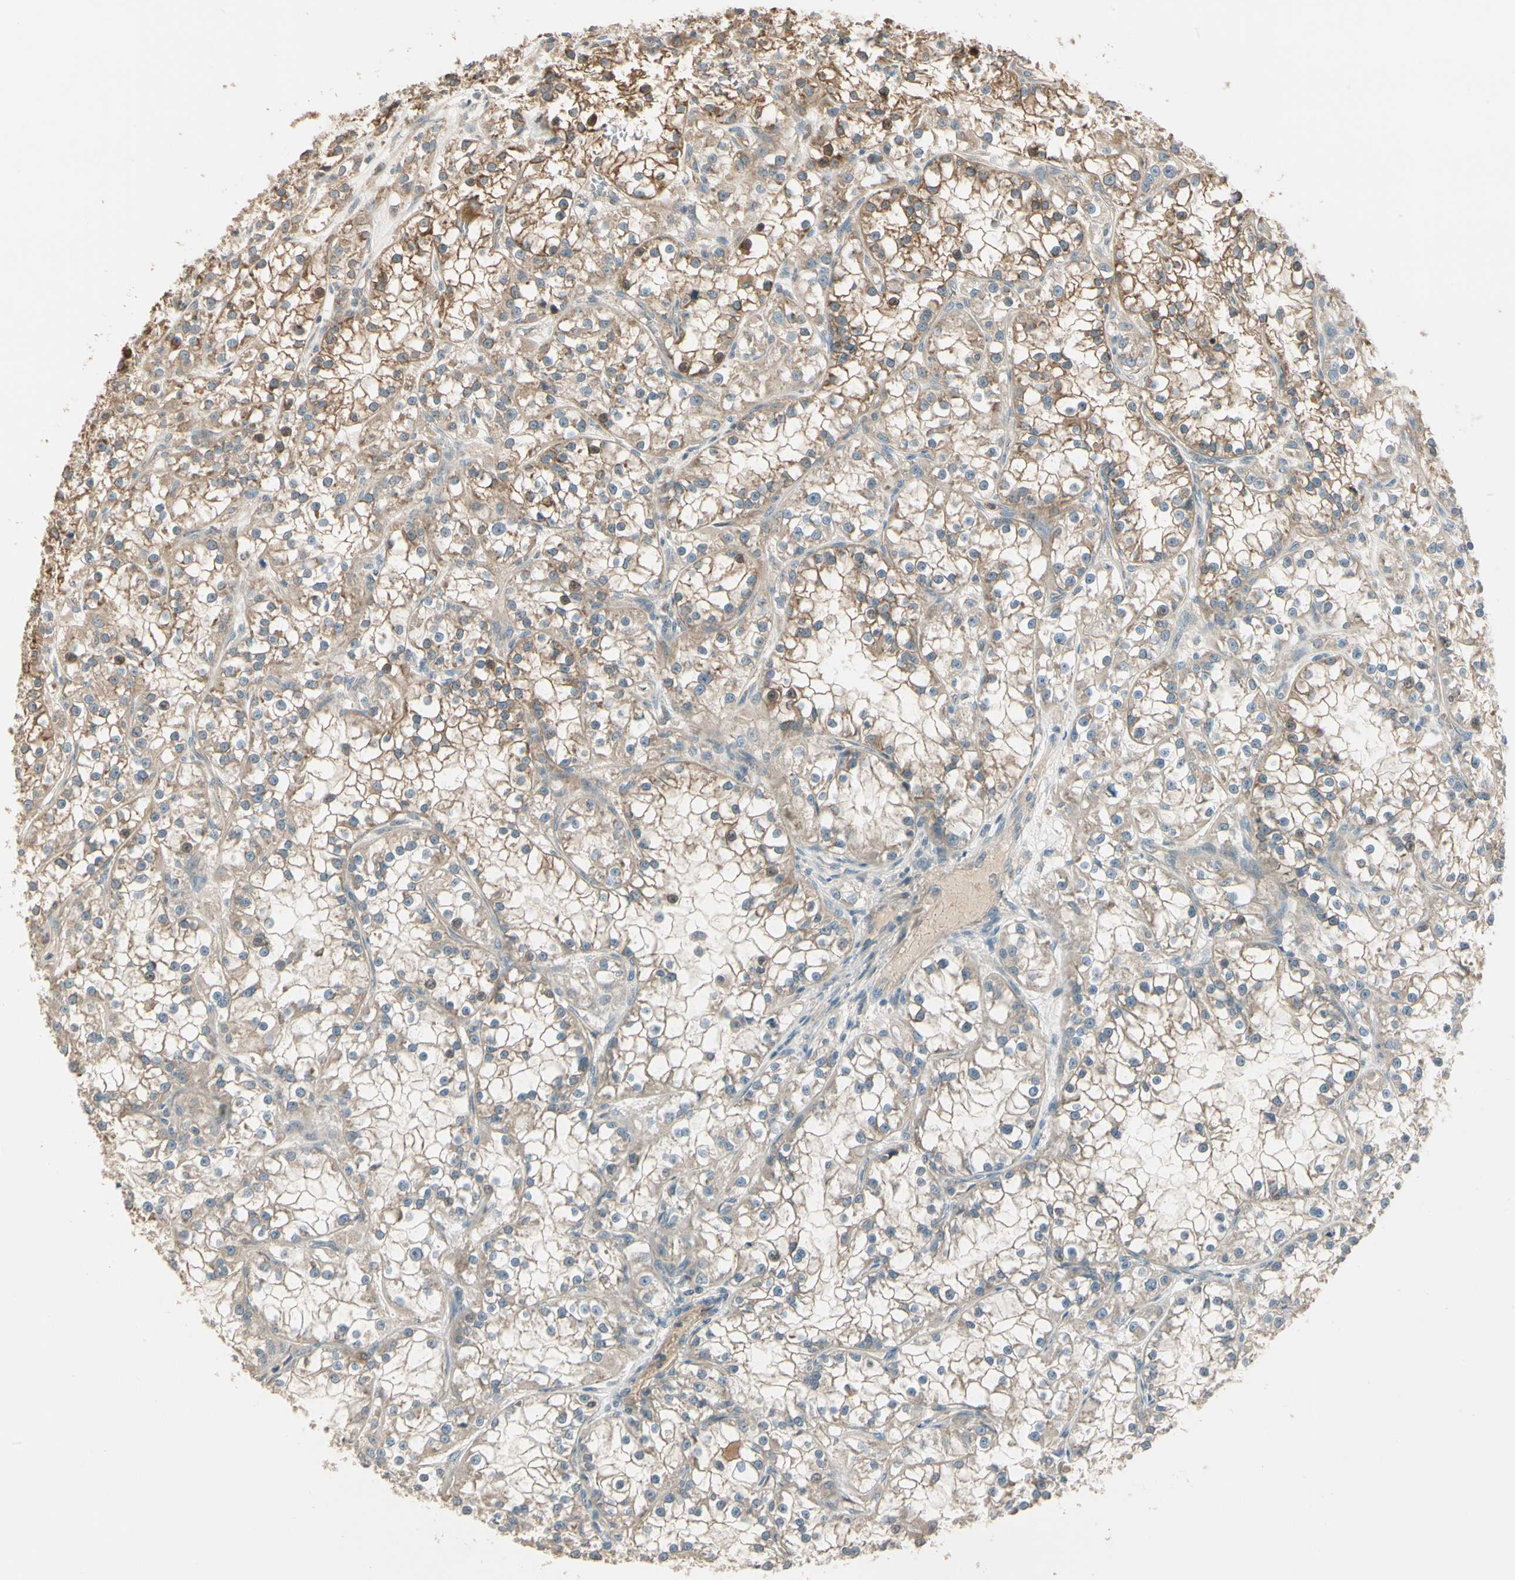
{"staining": {"intensity": "weak", "quantity": ">75%", "location": "cytoplasmic/membranous"}, "tissue": "renal cancer", "cell_type": "Tumor cells", "image_type": "cancer", "snomed": [{"axis": "morphology", "description": "Adenocarcinoma, NOS"}, {"axis": "topography", "description": "Kidney"}], "caption": "Protein staining displays weak cytoplasmic/membranous staining in approximately >75% of tumor cells in renal adenocarcinoma.", "gene": "TNFRSF21", "patient": {"sex": "female", "age": 52}}